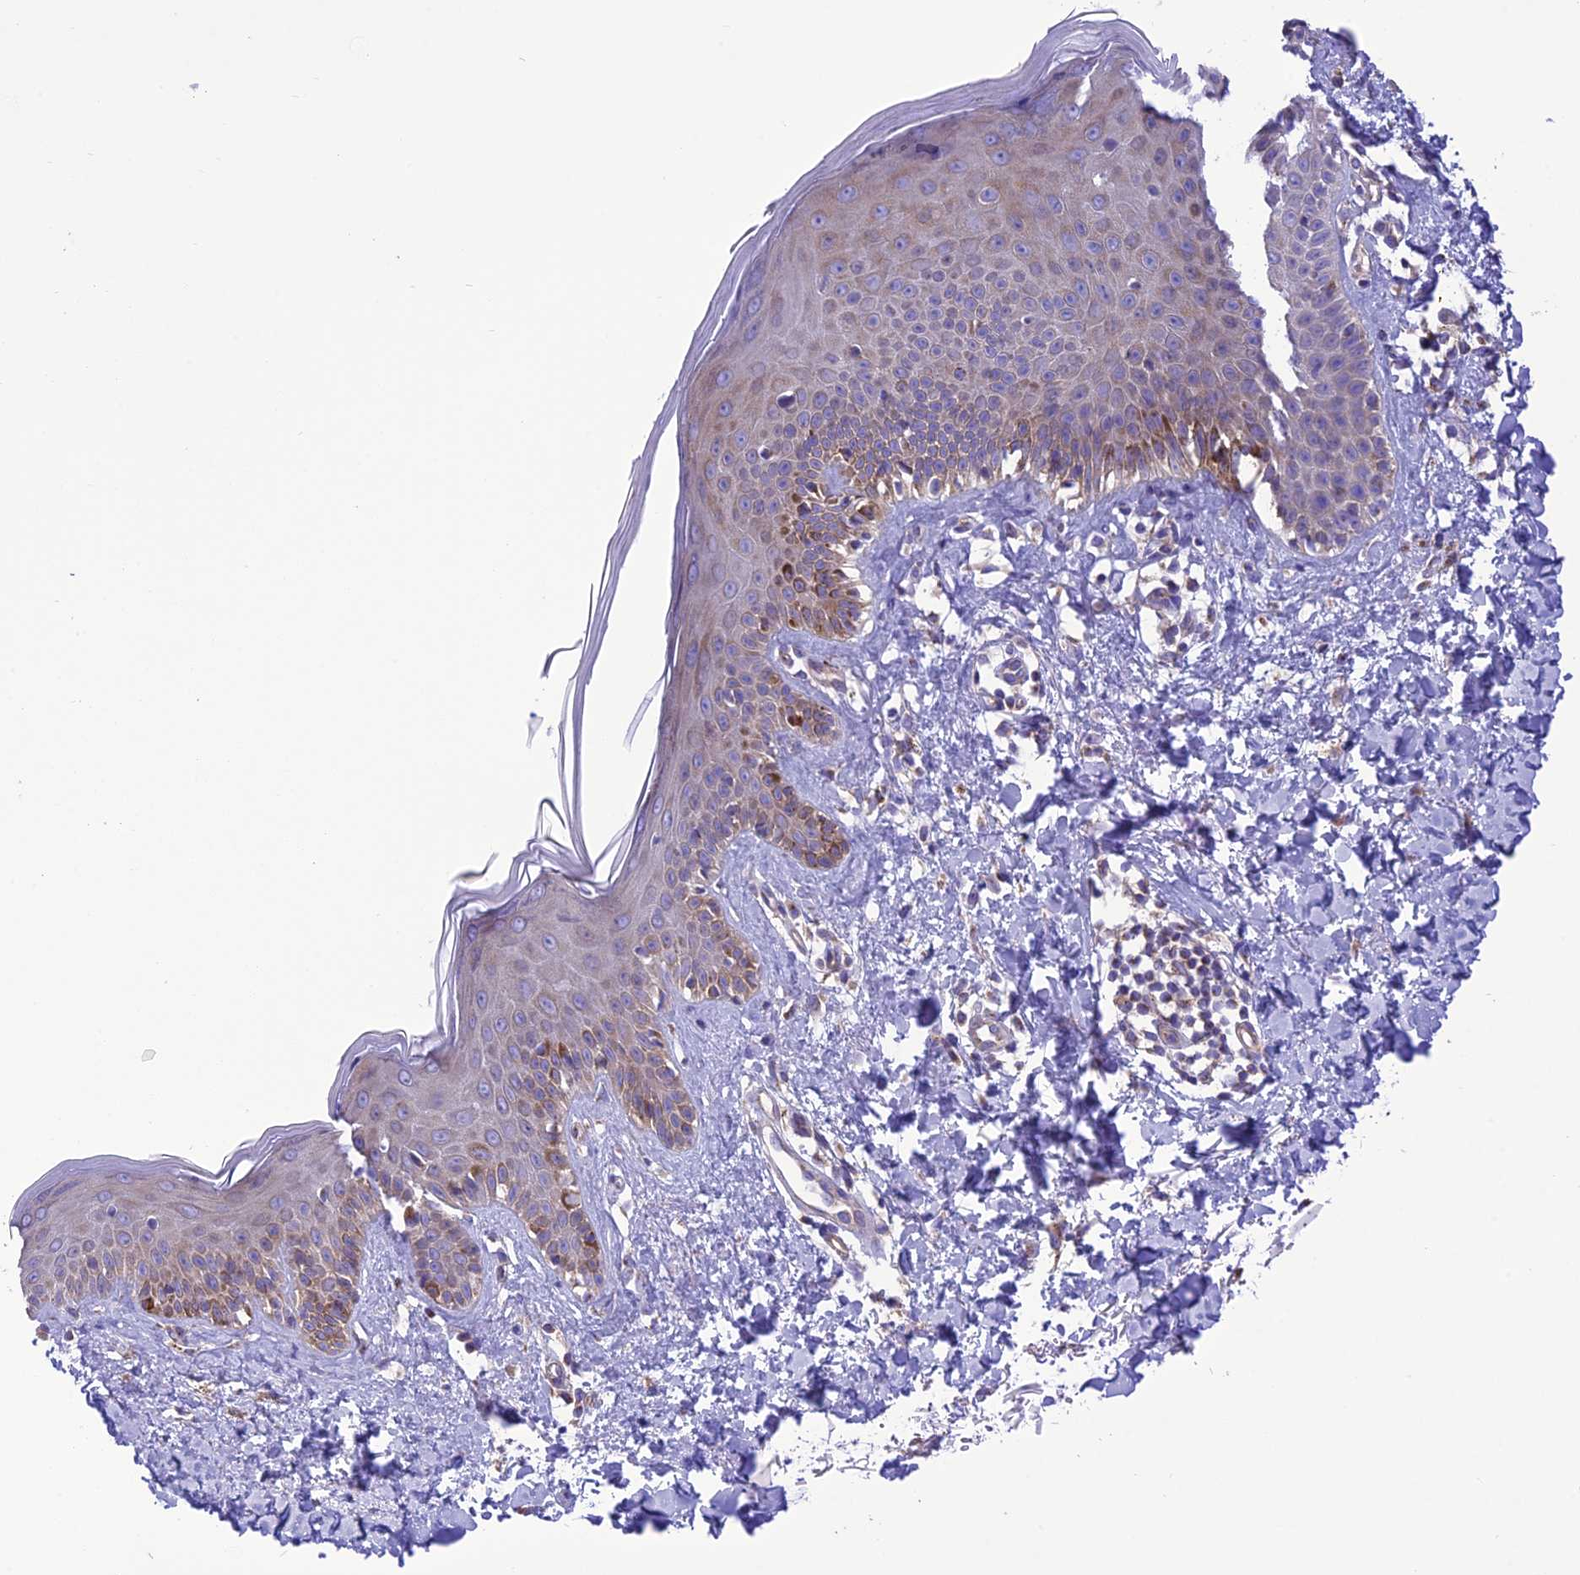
{"staining": {"intensity": "negative", "quantity": "none", "location": "none"}, "tissue": "skin", "cell_type": "Fibroblasts", "image_type": "normal", "snomed": [{"axis": "morphology", "description": "Normal tissue, NOS"}, {"axis": "topography", "description": "Skin"}], "caption": "Skin stained for a protein using immunohistochemistry shows no staining fibroblasts.", "gene": "MAP3K12", "patient": {"sex": "female", "age": 58}}